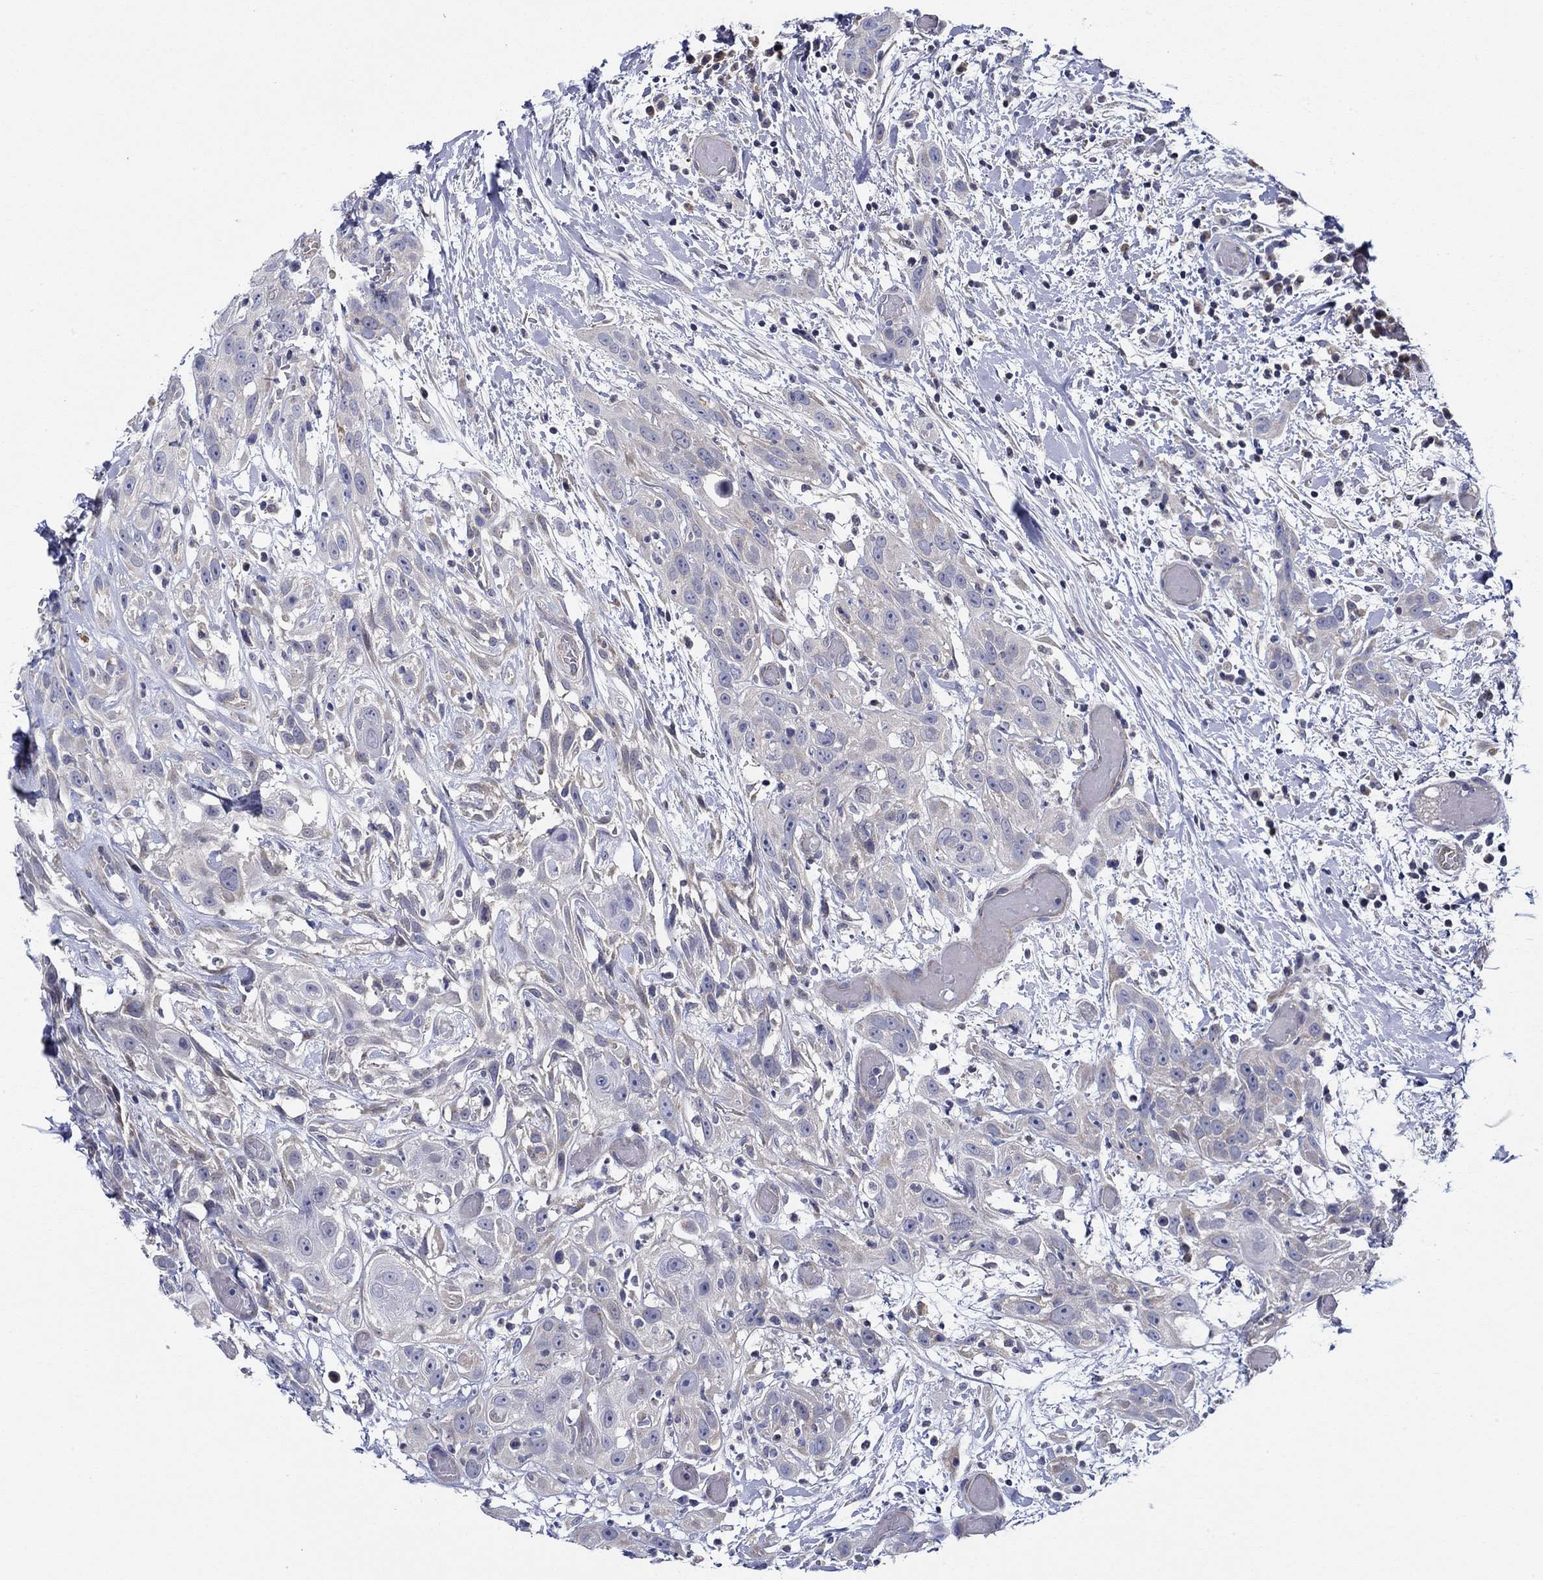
{"staining": {"intensity": "negative", "quantity": "none", "location": "none"}, "tissue": "head and neck cancer", "cell_type": "Tumor cells", "image_type": "cancer", "snomed": [{"axis": "morphology", "description": "Normal tissue, NOS"}, {"axis": "morphology", "description": "Squamous cell carcinoma, NOS"}, {"axis": "topography", "description": "Oral tissue"}, {"axis": "topography", "description": "Salivary gland"}, {"axis": "topography", "description": "Head-Neck"}], "caption": "Immunohistochemical staining of squamous cell carcinoma (head and neck) reveals no significant positivity in tumor cells.", "gene": "CFAP61", "patient": {"sex": "female", "age": 62}}